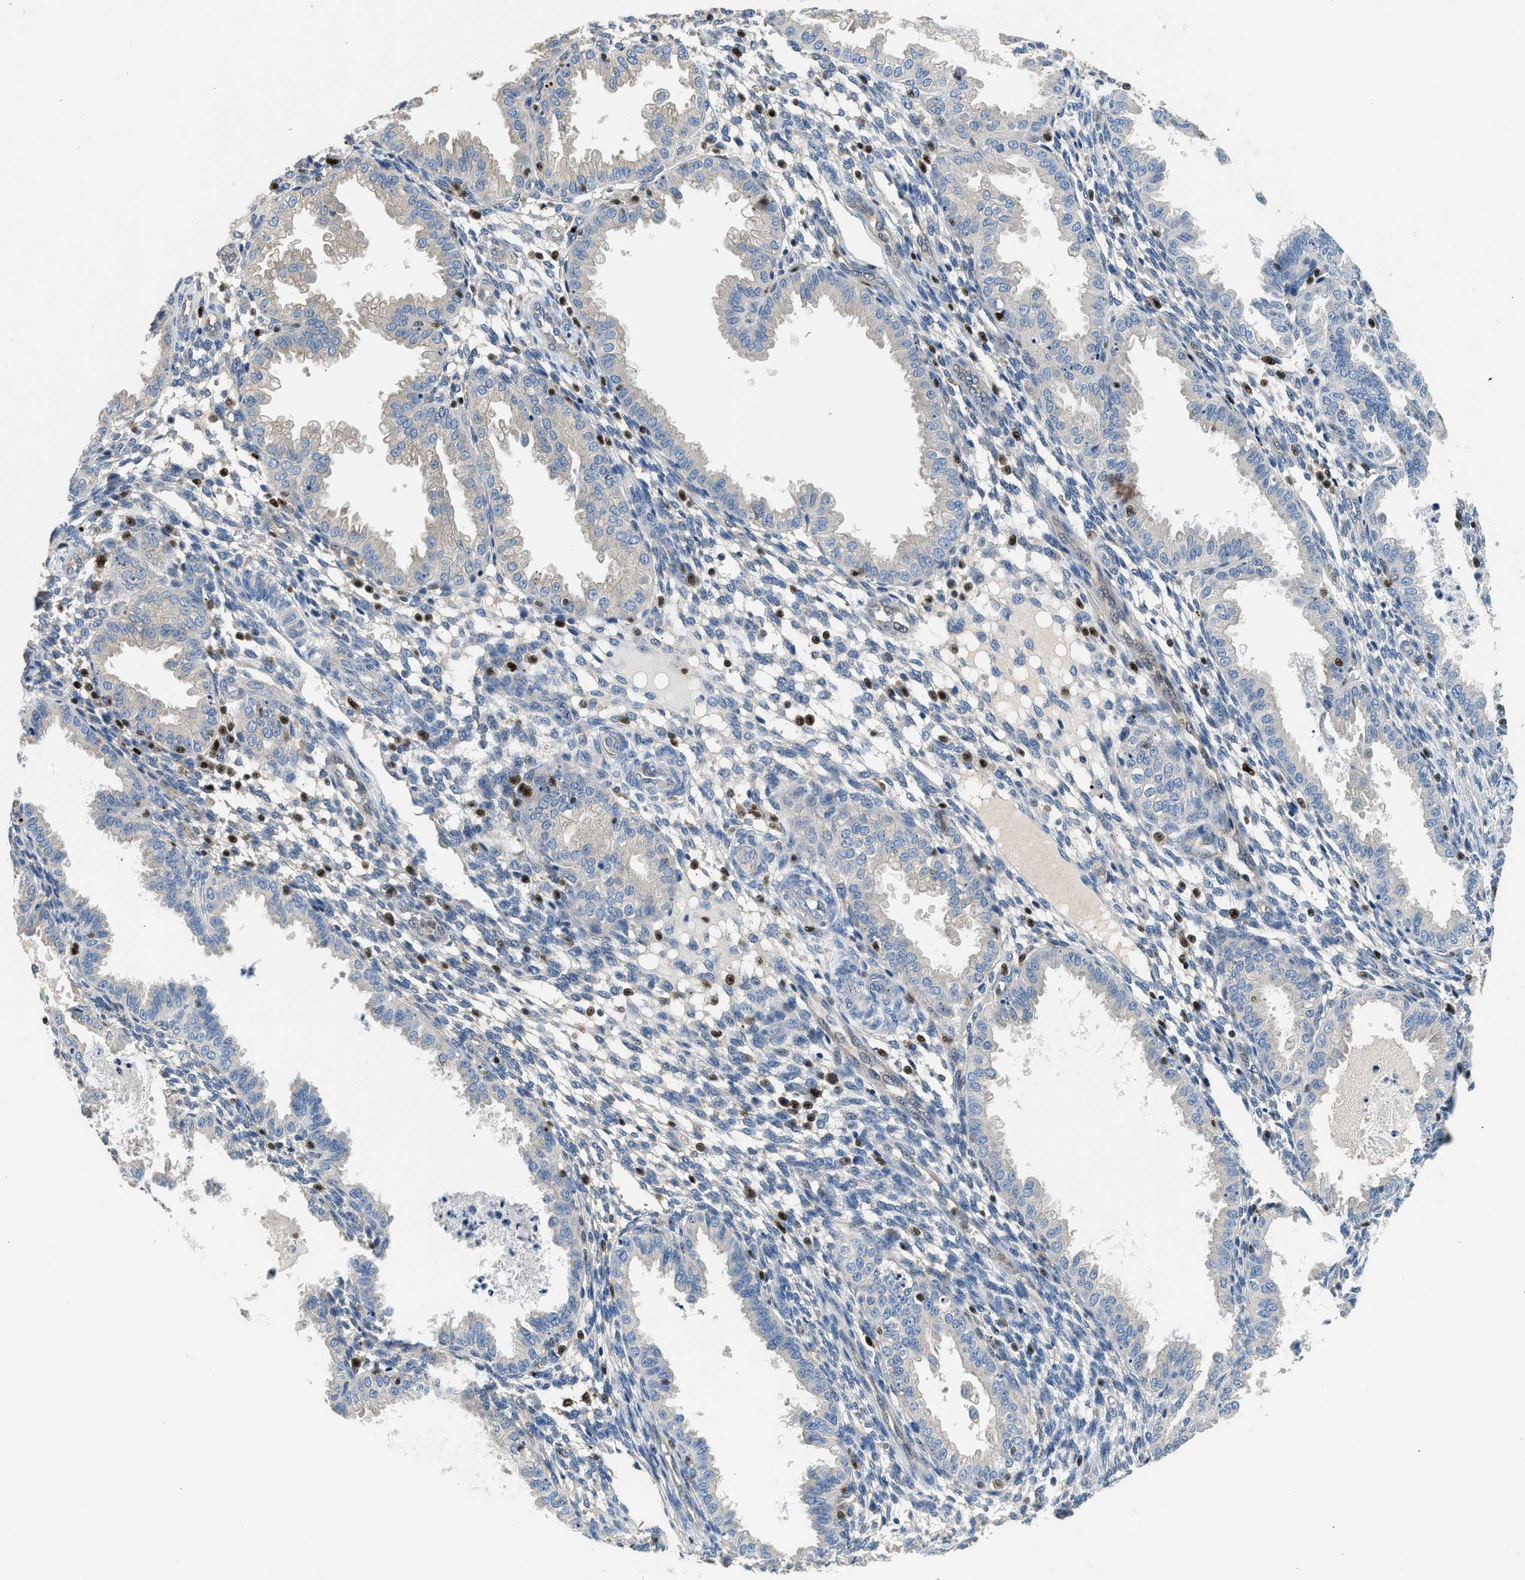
{"staining": {"intensity": "moderate", "quantity": "<25%", "location": "nuclear"}, "tissue": "endometrium", "cell_type": "Cells in endometrial stroma", "image_type": "normal", "snomed": [{"axis": "morphology", "description": "Normal tissue, NOS"}, {"axis": "topography", "description": "Endometrium"}], "caption": "Endometrium stained with immunohistochemistry displays moderate nuclear staining in approximately <25% of cells in endometrial stroma.", "gene": "TOX", "patient": {"sex": "female", "age": 33}}